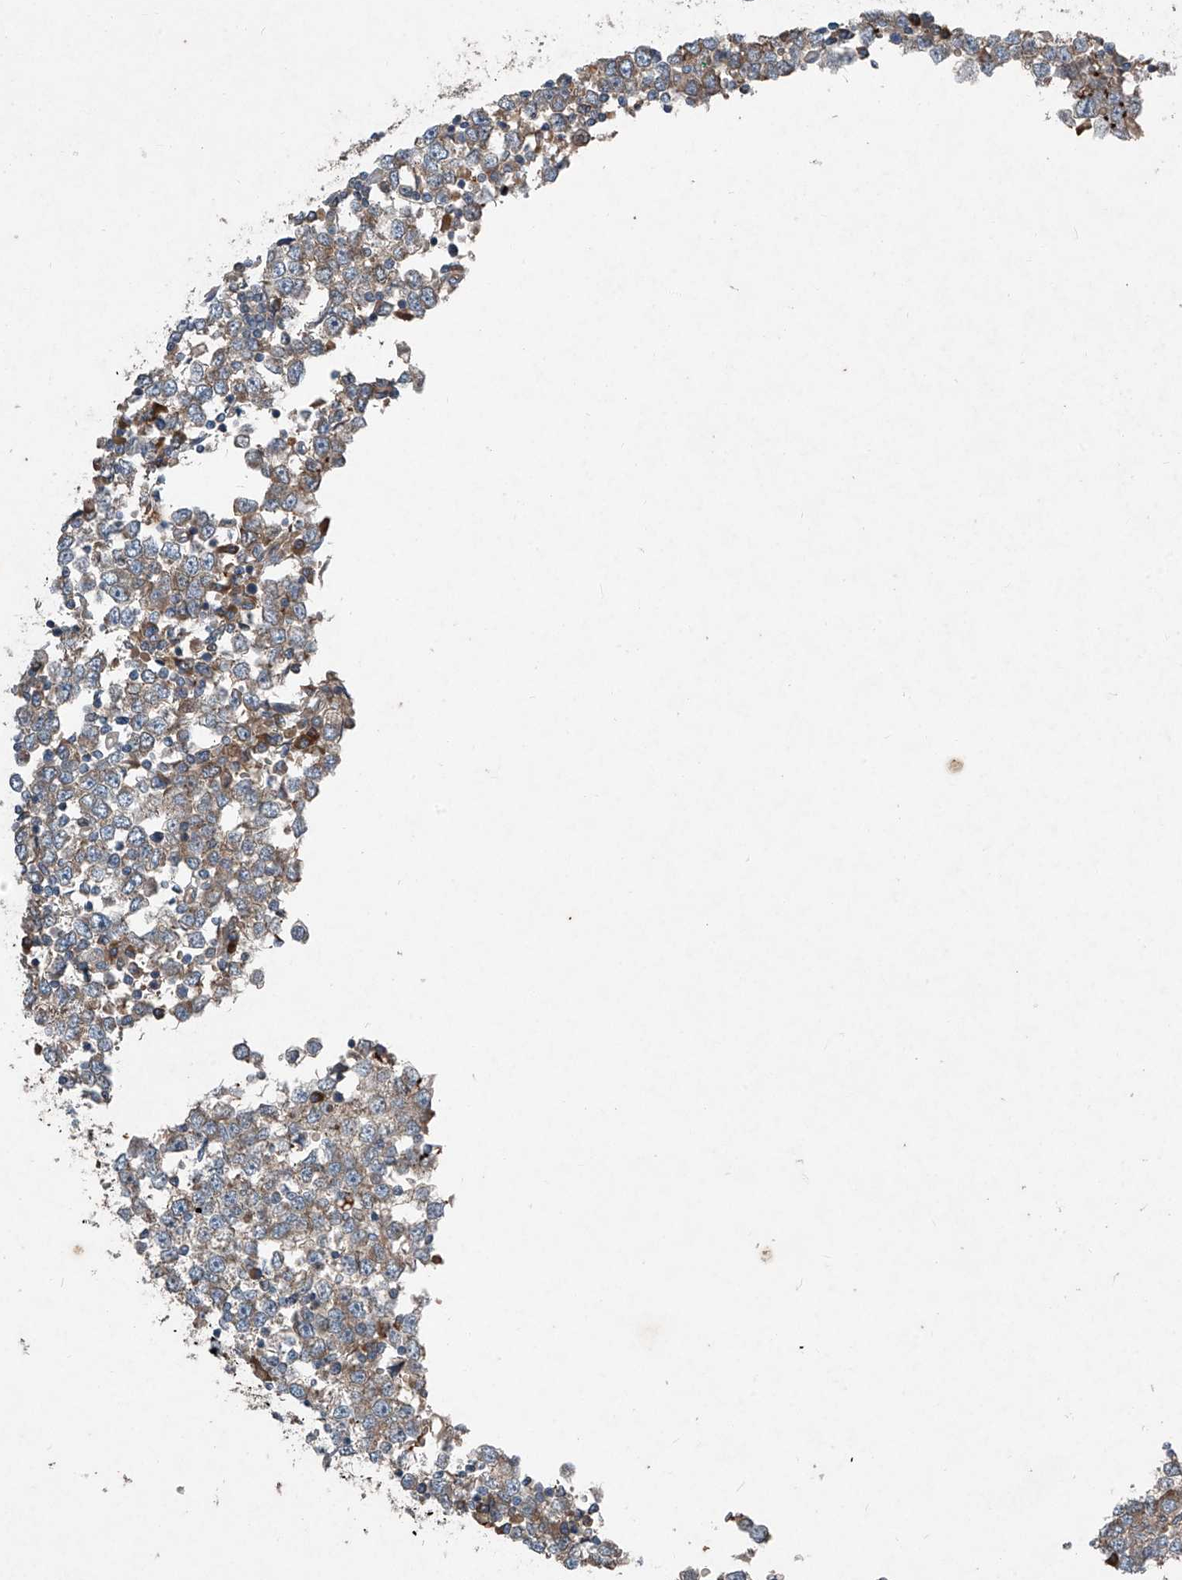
{"staining": {"intensity": "weak", "quantity": ">75%", "location": "cytoplasmic/membranous"}, "tissue": "testis cancer", "cell_type": "Tumor cells", "image_type": "cancer", "snomed": [{"axis": "morphology", "description": "Seminoma, NOS"}, {"axis": "topography", "description": "Testis"}], "caption": "Weak cytoplasmic/membranous staining is identified in approximately >75% of tumor cells in testis seminoma.", "gene": "FOXRED2", "patient": {"sex": "male", "age": 65}}